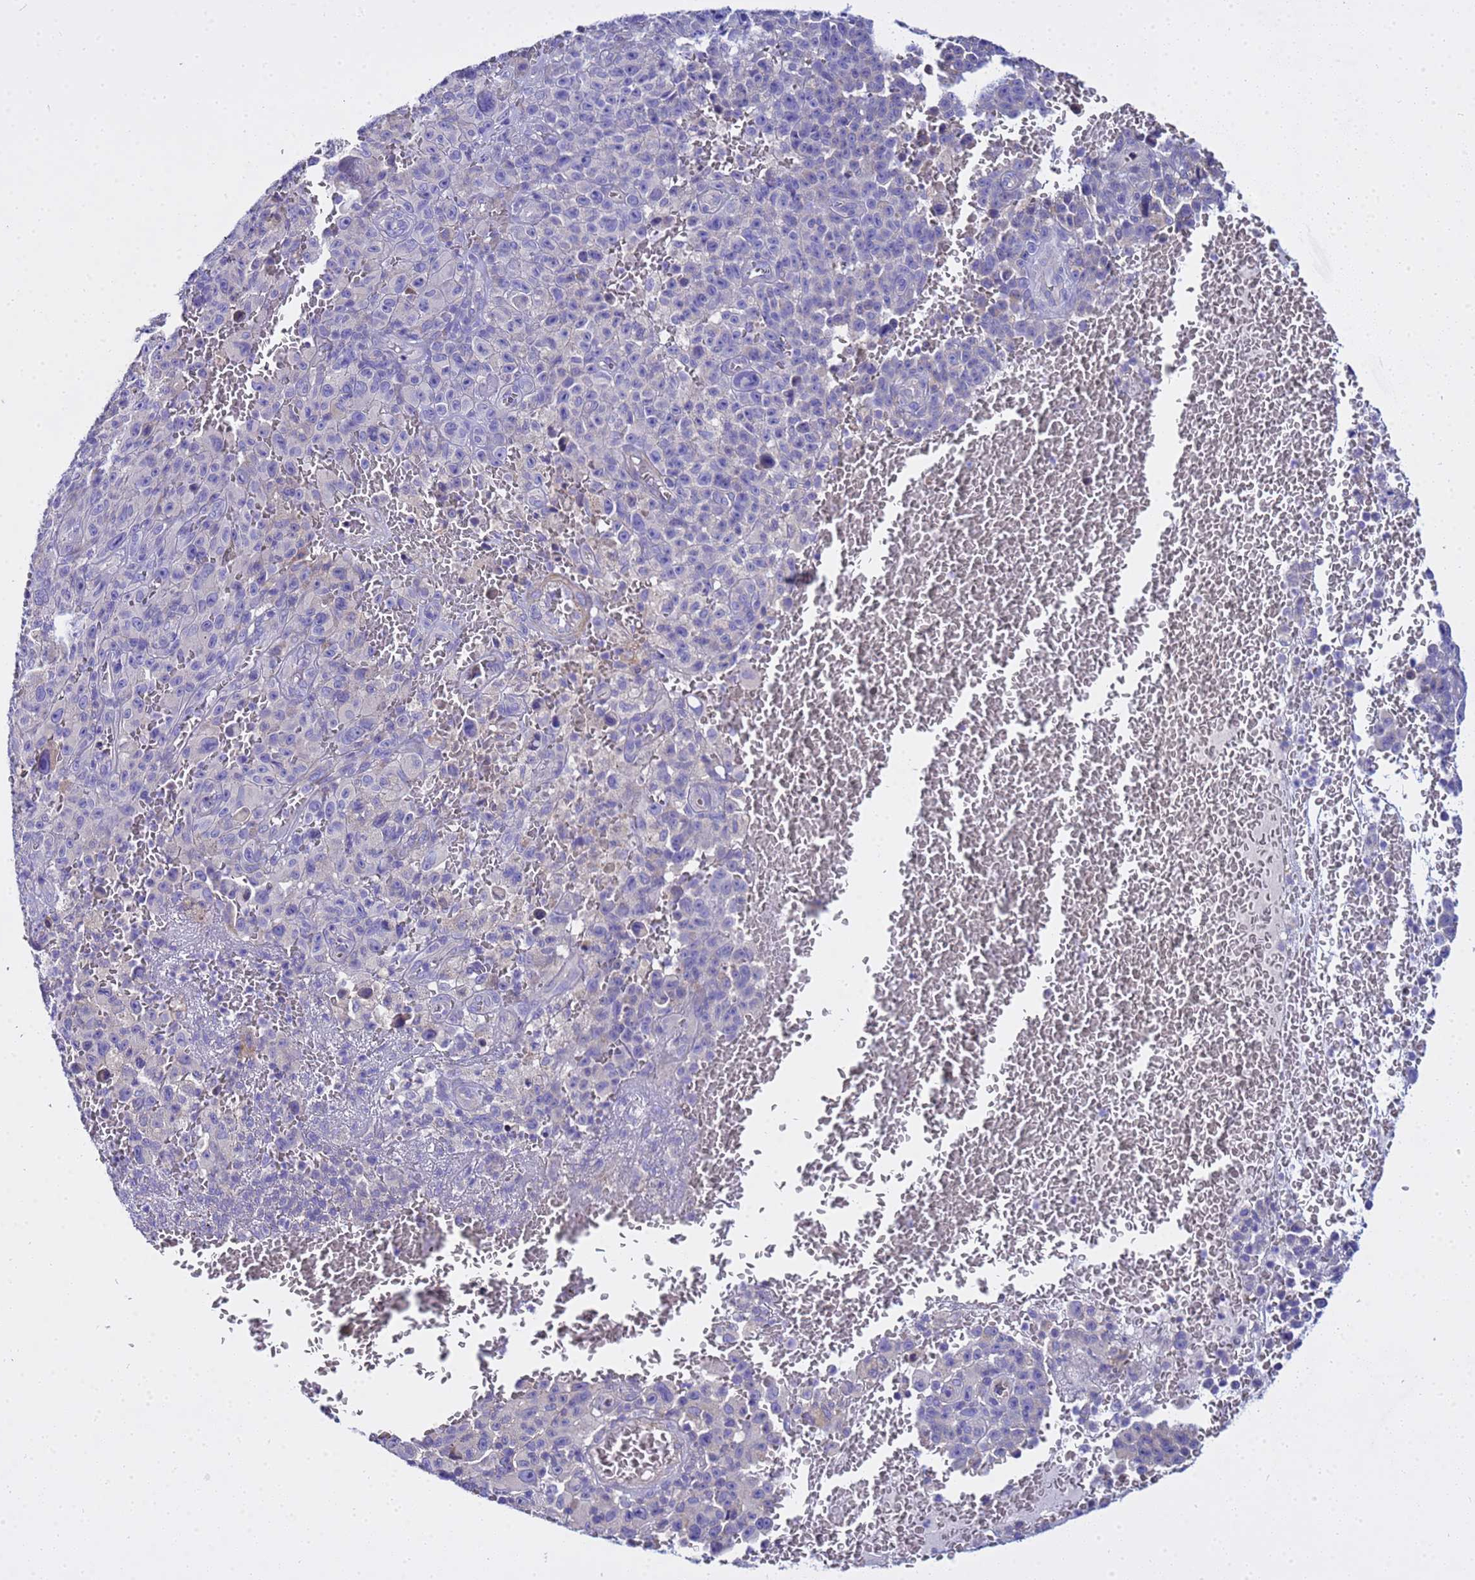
{"staining": {"intensity": "negative", "quantity": "none", "location": "none"}, "tissue": "melanoma", "cell_type": "Tumor cells", "image_type": "cancer", "snomed": [{"axis": "morphology", "description": "Malignant melanoma, NOS"}, {"axis": "topography", "description": "Skin"}], "caption": "A photomicrograph of human melanoma is negative for staining in tumor cells.", "gene": "USP18", "patient": {"sex": "female", "age": 82}}